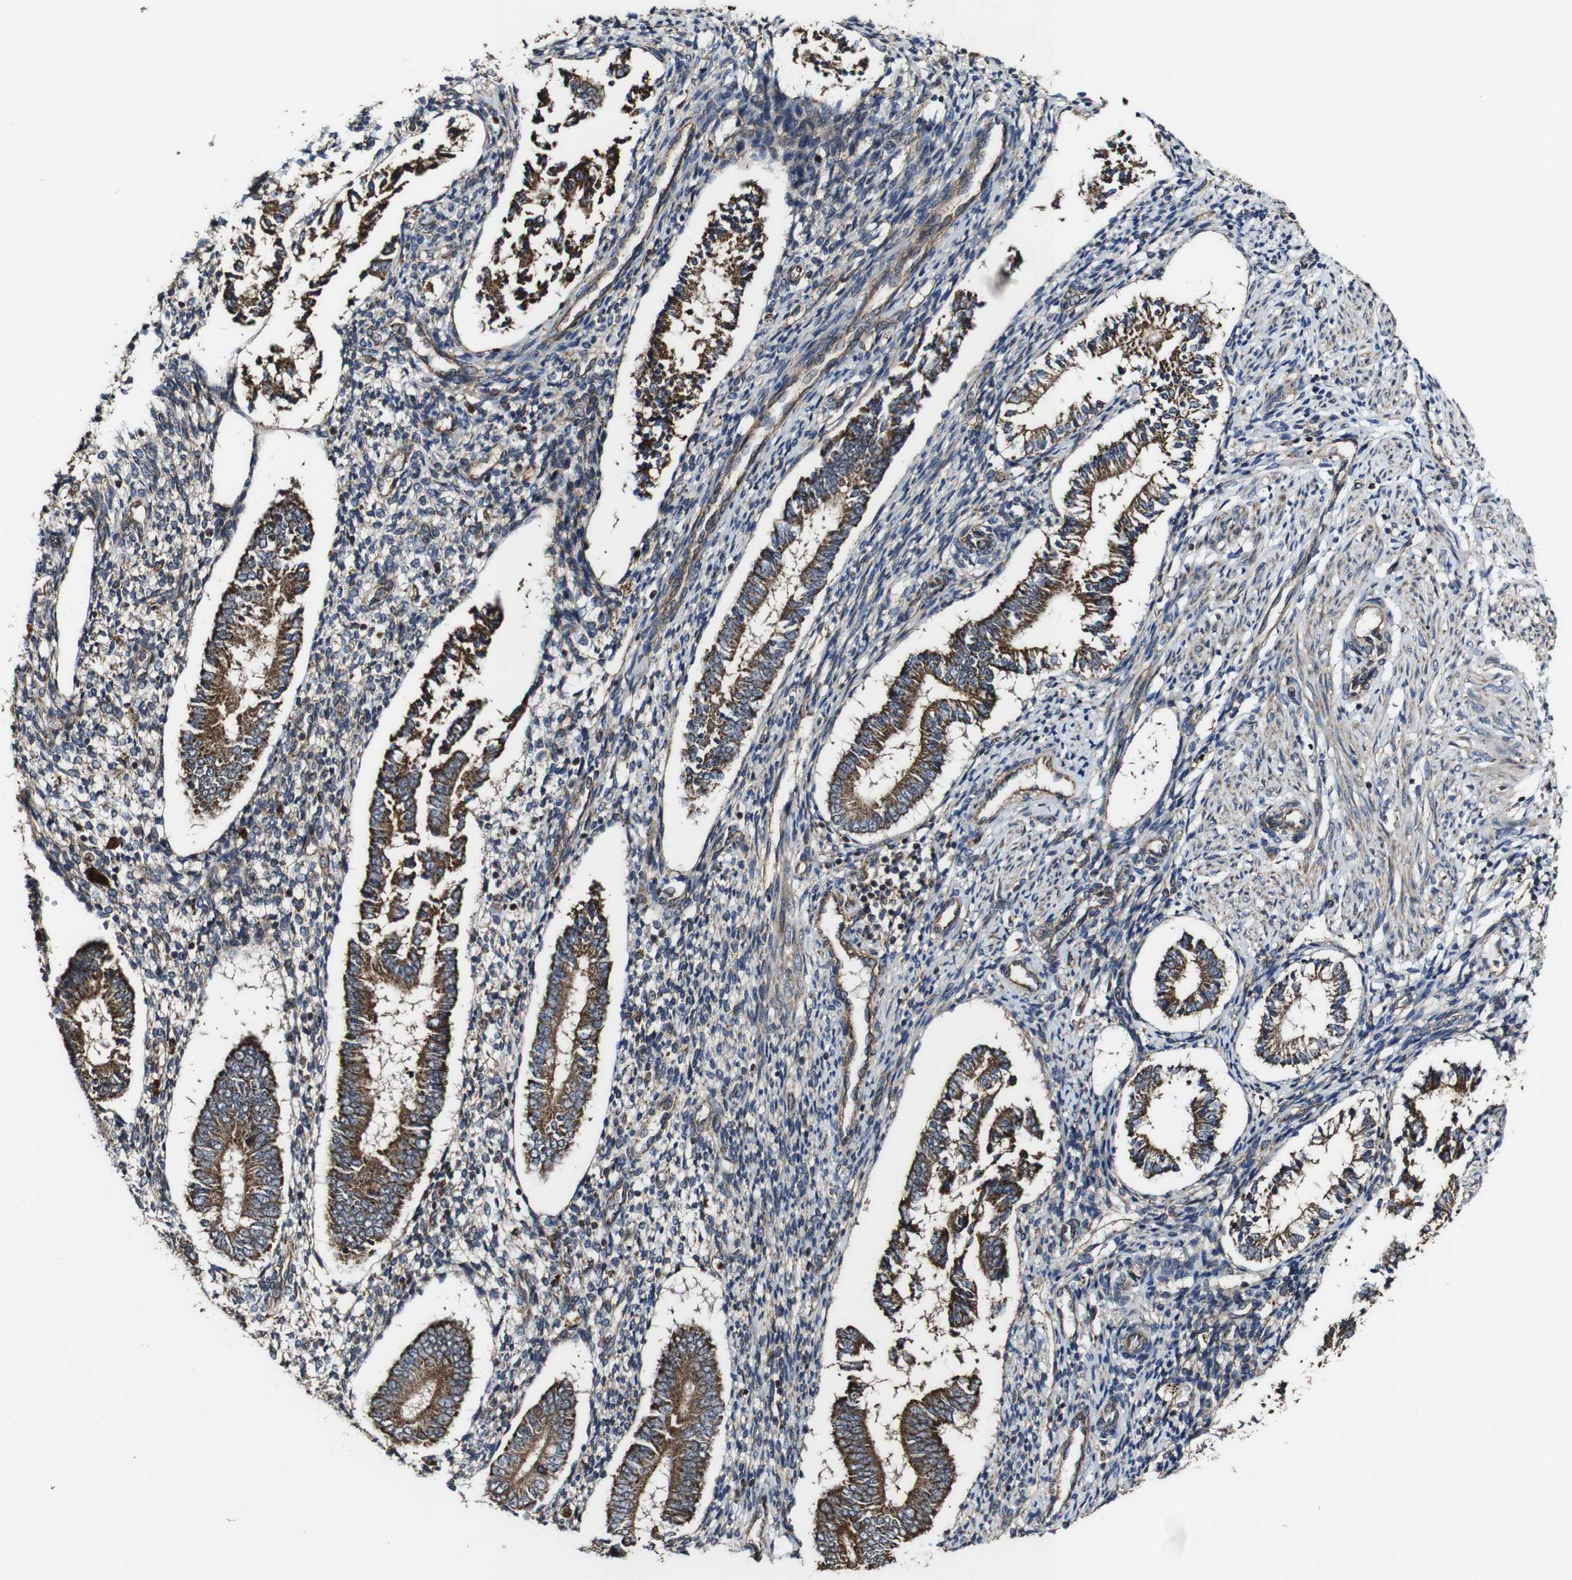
{"staining": {"intensity": "moderate", "quantity": "25%-75%", "location": "cytoplasmic/membranous"}, "tissue": "endometrium", "cell_type": "Cells in endometrial stroma", "image_type": "normal", "snomed": [{"axis": "morphology", "description": "Normal tissue, NOS"}, {"axis": "topography", "description": "Endometrium"}], "caption": "A high-resolution micrograph shows immunohistochemistry staining of unremarkable endometrium, which displays moderate cytoplasmic/membranous expression in approximately 25%-75% of cells in endometrial stroma.", "gene": "BTN3A3", "patient": {"sex": "female", "age": 42}}